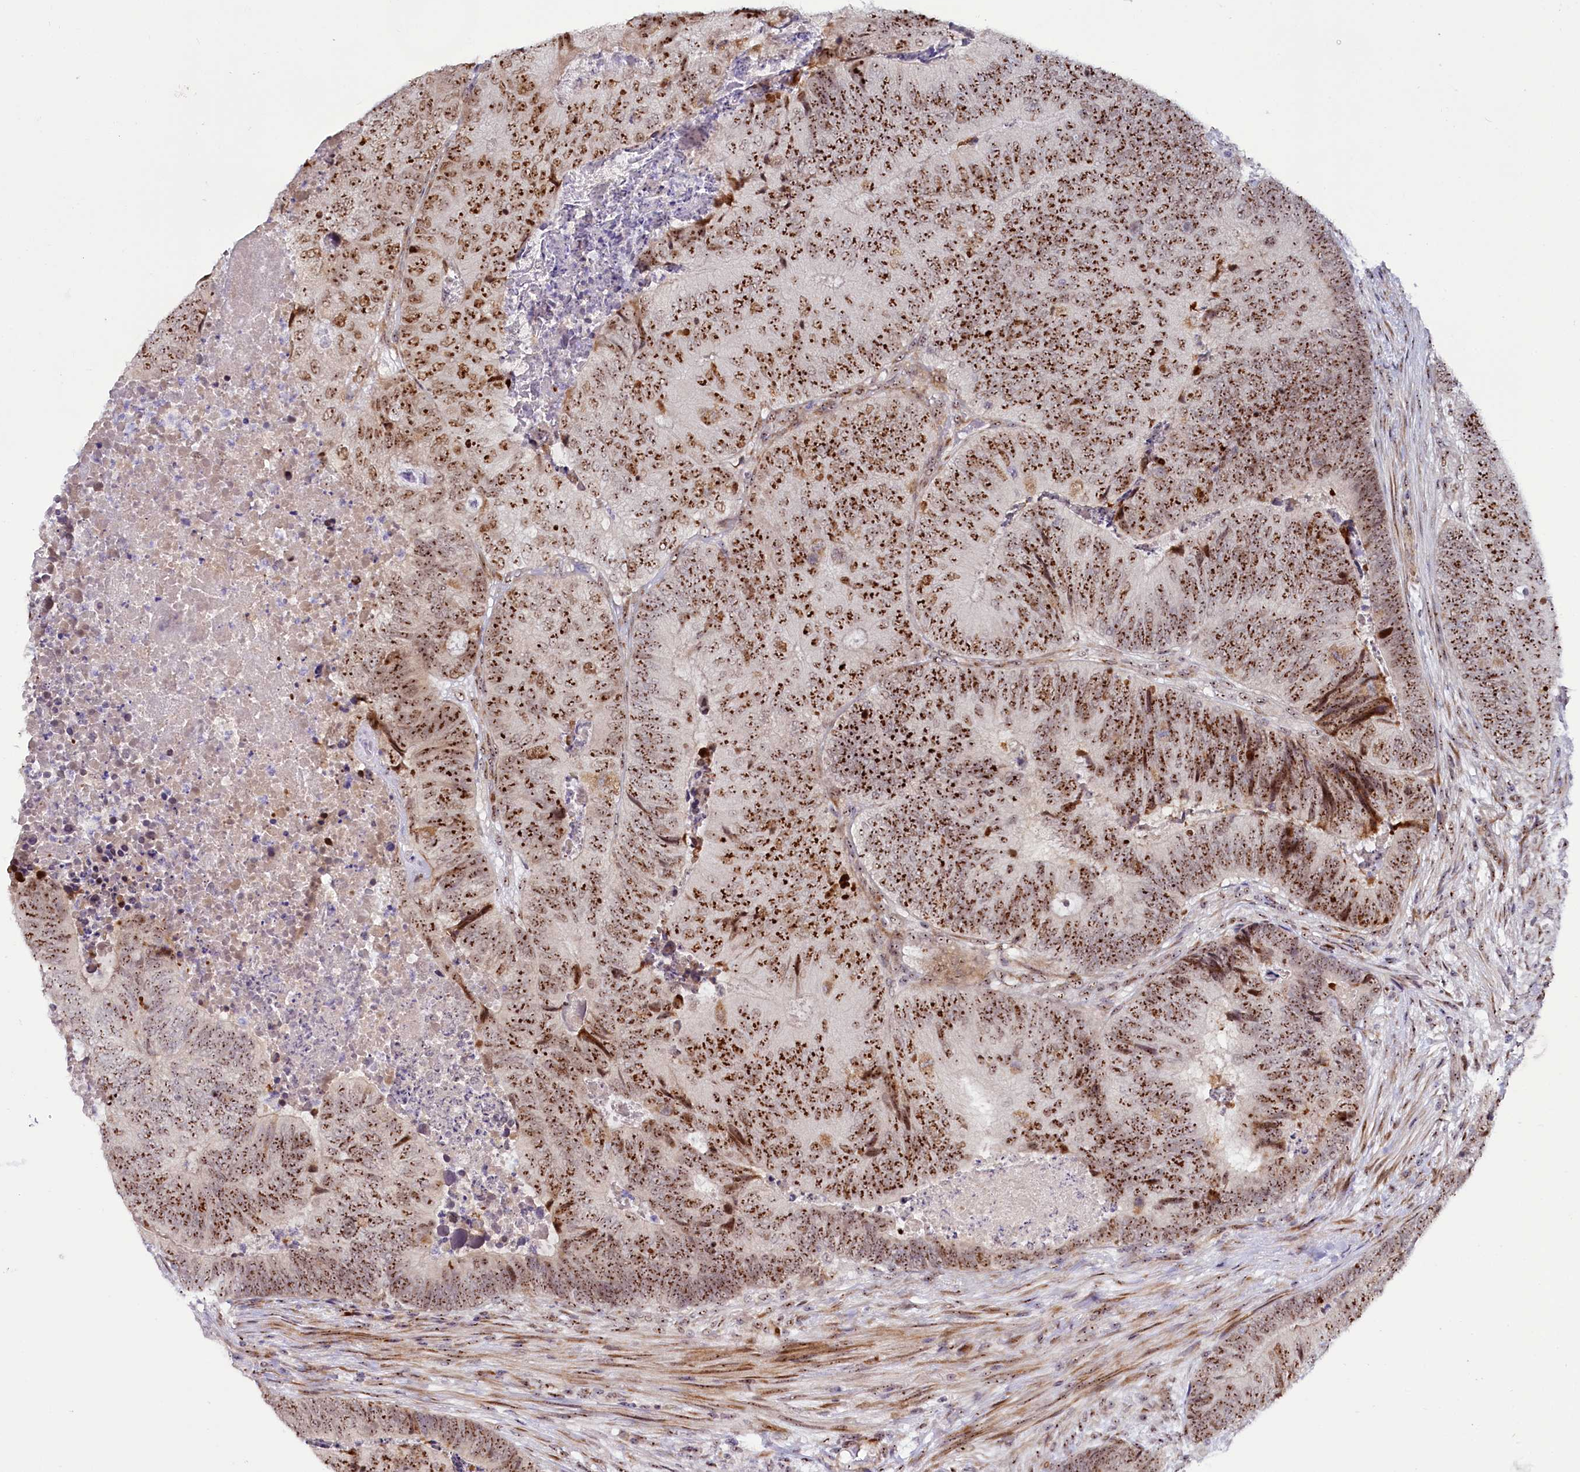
{"staining": {"intensity": "strong", "quantity": ">75%", "location": "cytoplasmic/membranous,nuclear"}, "tissue": "colorectal cancer", "cell_type": "Tumor cells", "image_type": "cancer", "snomed": [{"axis": "morphology", "description": "Adenocarcinoma, NOS"}, {"axis": "topography", "description": "Colon"}], "caption": "Protein staining of colorectal cancer tissue demonstrates strong cytoplasmic/membranous and nuclear positivity in about >75% of tumor cells.", "gene": "TCOF1", "patient": {"sex": "female", "age": 67}}